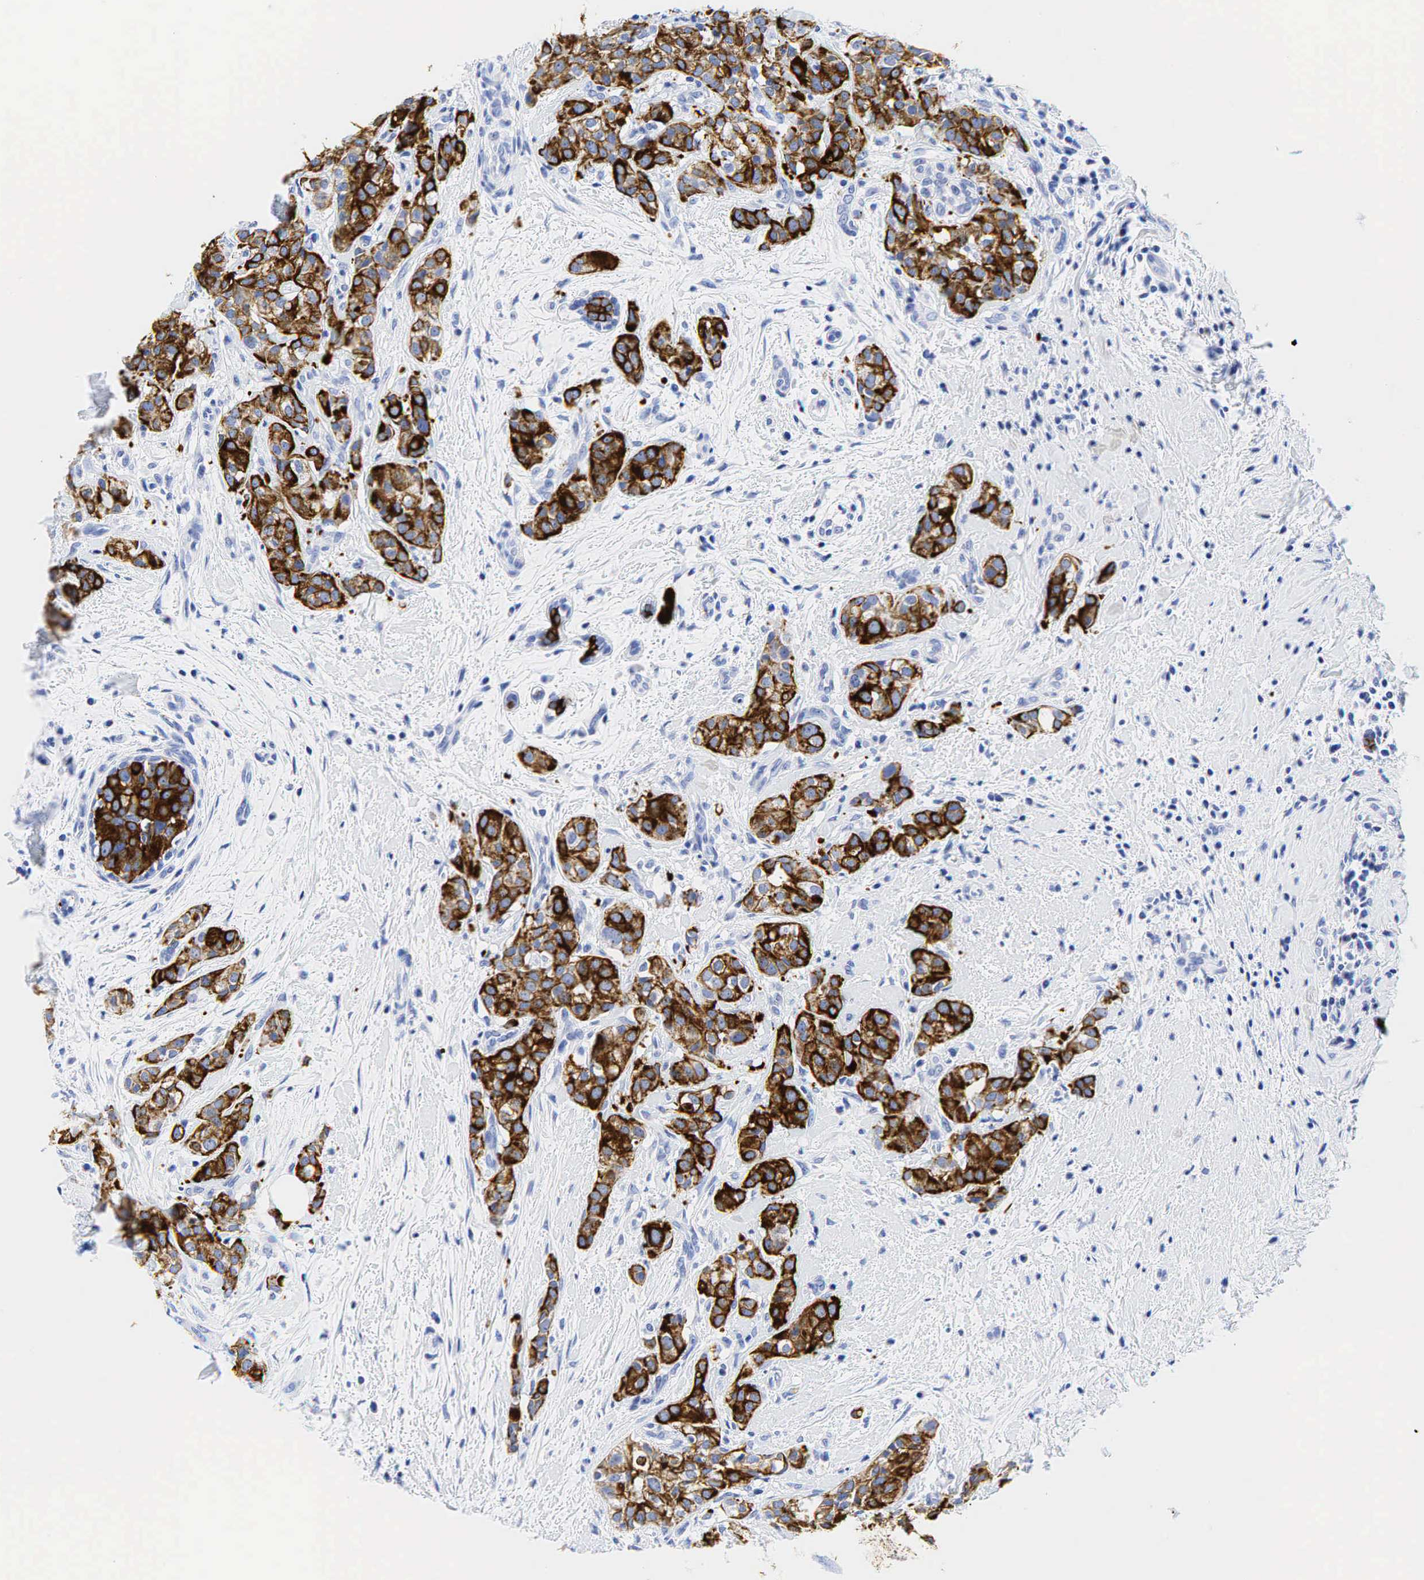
{"staining": {"intensity": "strong", "quantity": "25%-75%", "location": "cytoplasmic/membranous"}, "tissue": "breast cancer", "cell_type": "Tumor cells", "image_type": "cancer", "snomed": [{"axis": "morphology", "description": "Duct carcinoma"}, {"axis": "topography", "description": "Breast"}], "caption": "A histopathology image showing strong cytoplasmic/membranous expression in about 25%-75% of tumor cells in invasive ductal carcinoma (breast), as visualized by brown immunohistochemical staining.", "gene": "KRT18", "patient": {"sex": "female", "age": 55}}